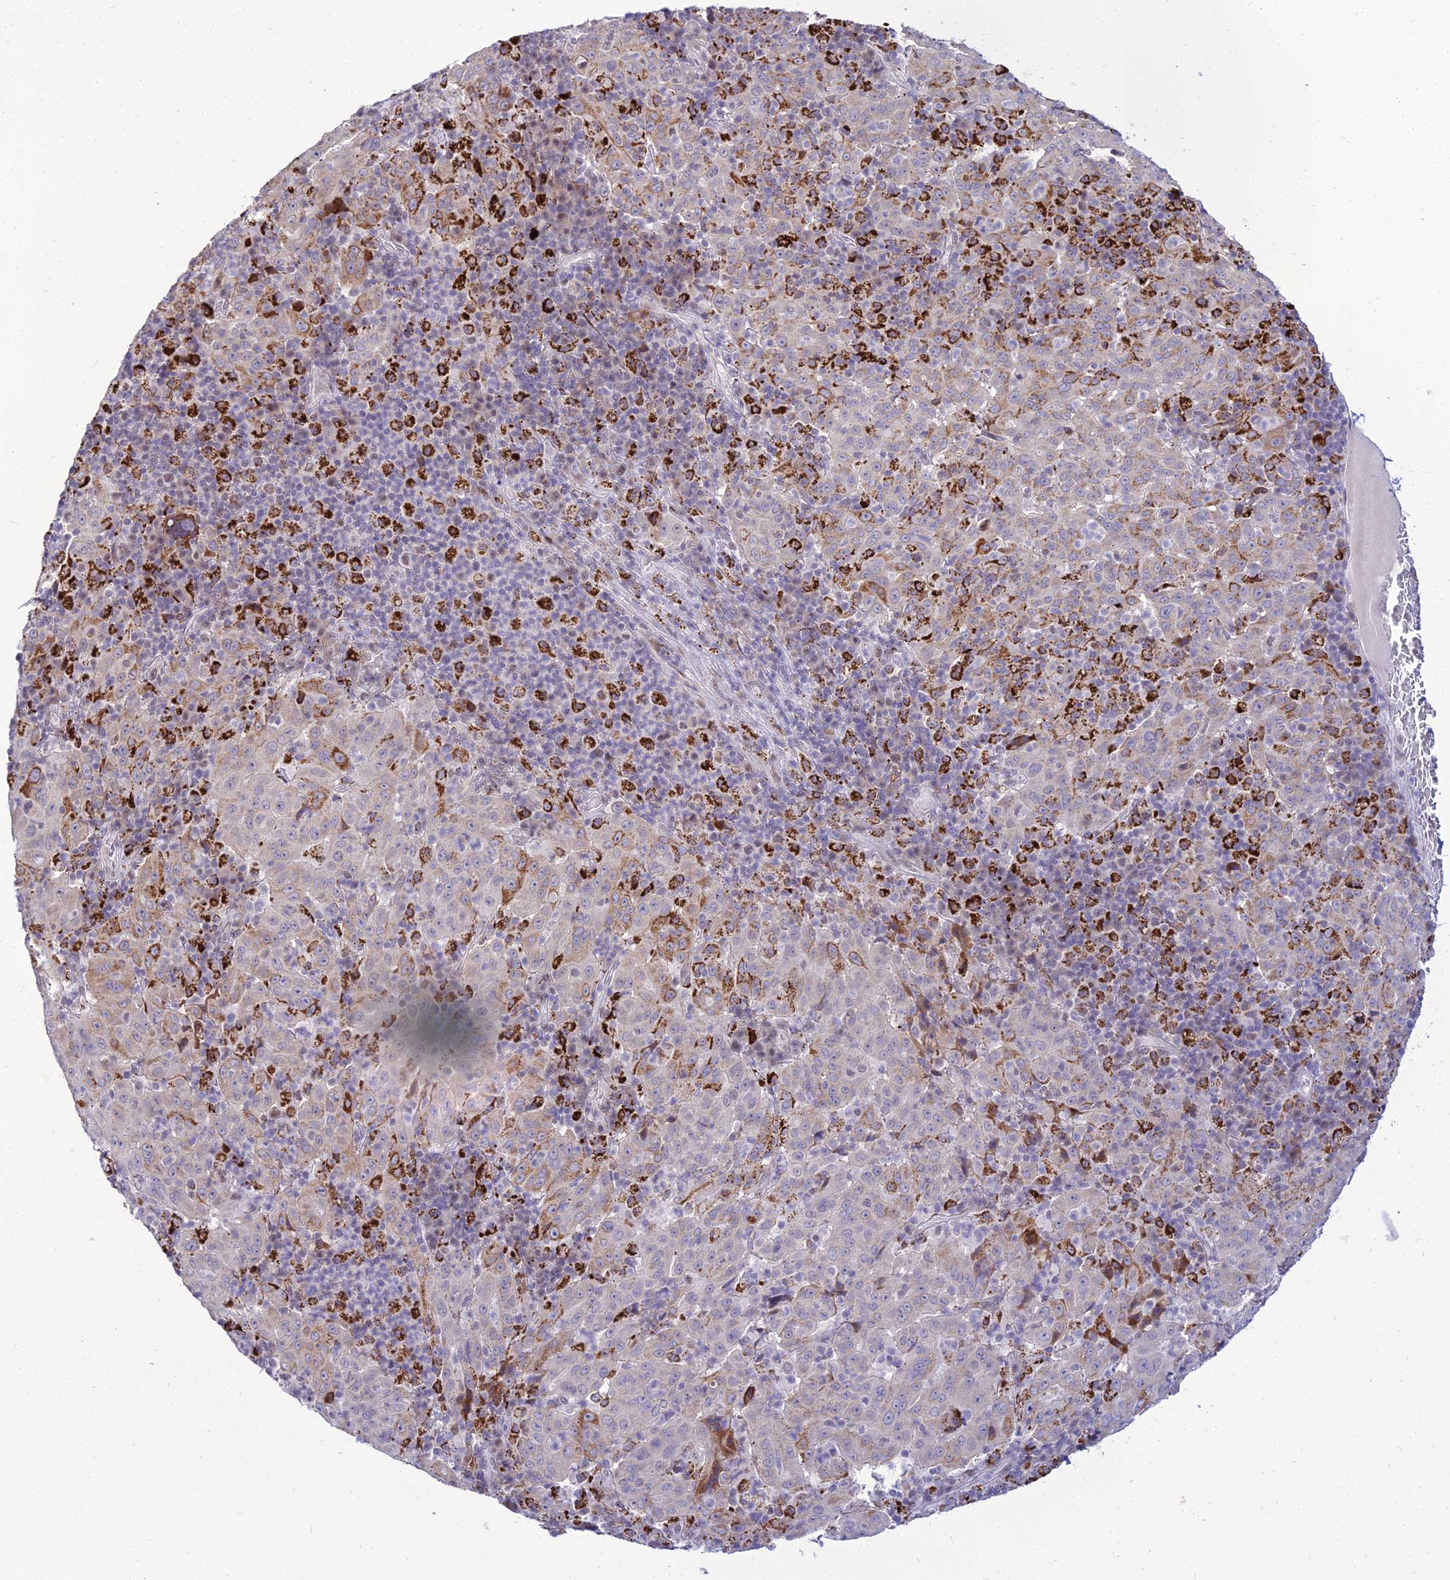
{"staining": {"intensity": "moderate", "quantity": "<25%", "location": "cytoplasmic/membranous"}, "tissue": "pancreatic cancer", "cell_type": "Tumor cells", "image_type": "cancer", "snomed": [{"axis": "morphology", "description": "Adenocarcinoma, NOS"}, {"axis": "topography", "description": "Pancreas"}], "caption": "IHC micrograph of neoplastic tissue: pancreatic adenocarcinoma stained using immunohistochemistry shows low levels of moderate protein expression localized specifically in the cytoplasmic/membranous of tumor cells, appearing as a cytoplasmic/membranous brown color.", "gene": "C6orf163", "patient": {"sex": "male", "age": 63}}